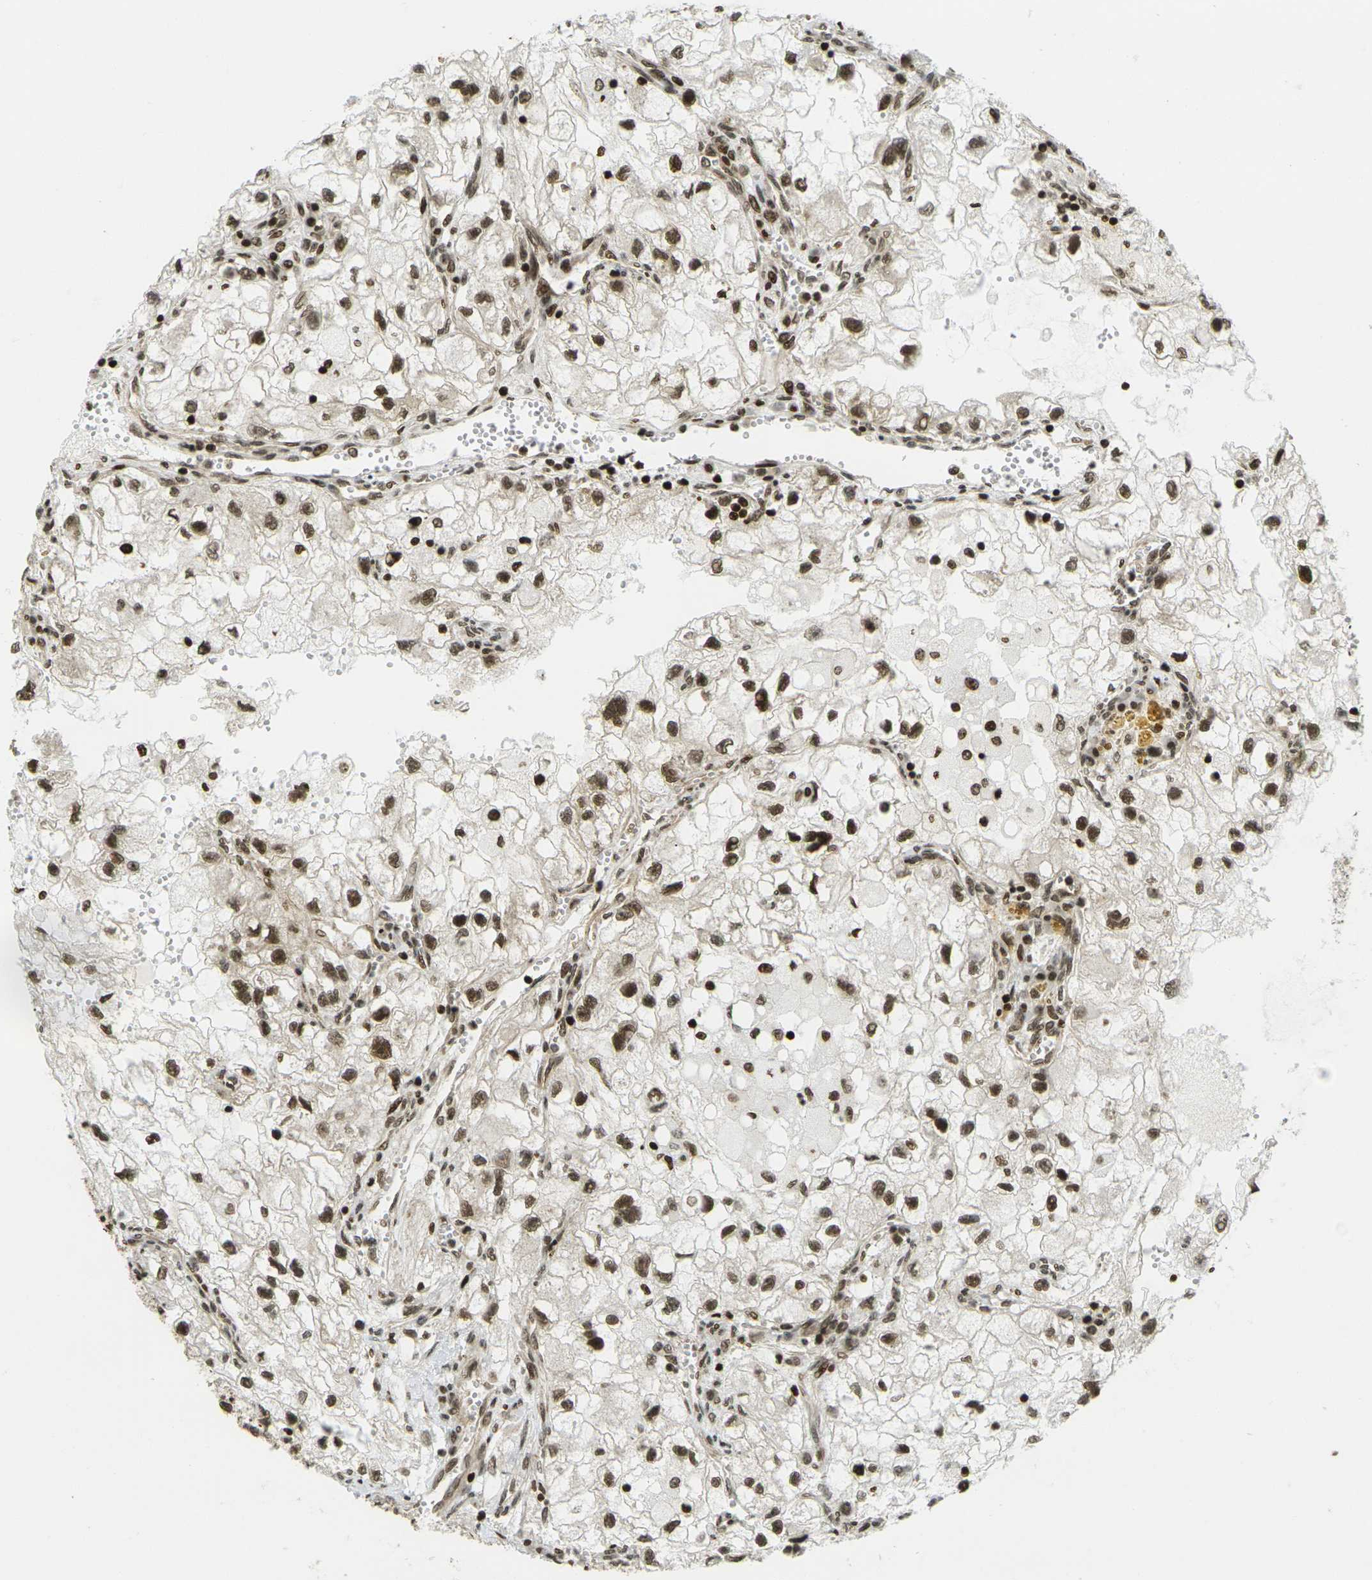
{"staining": {"intensity": "moderate", "quantity": ">75%", "location": "cytoplasmic/membranous,nuclear"}, "tissue": "renal cancer", "cell_type": "Tumor cells", "image_type": "cancer", "snomed": [{"axis": "morphology", "description": "Adenocarcinoma, NOS"}, {"axis": "topography", "description": "Kidney"}], "caption": "Protein expression analysis of human renal cancer (adenocarcinoma) reveals moderate cytoplasmic/membranous and nuclear expression in approximately >75% of tumor cells.", "gene": "RUVBL2", "patient": {"sex": "female", "age": 70}}